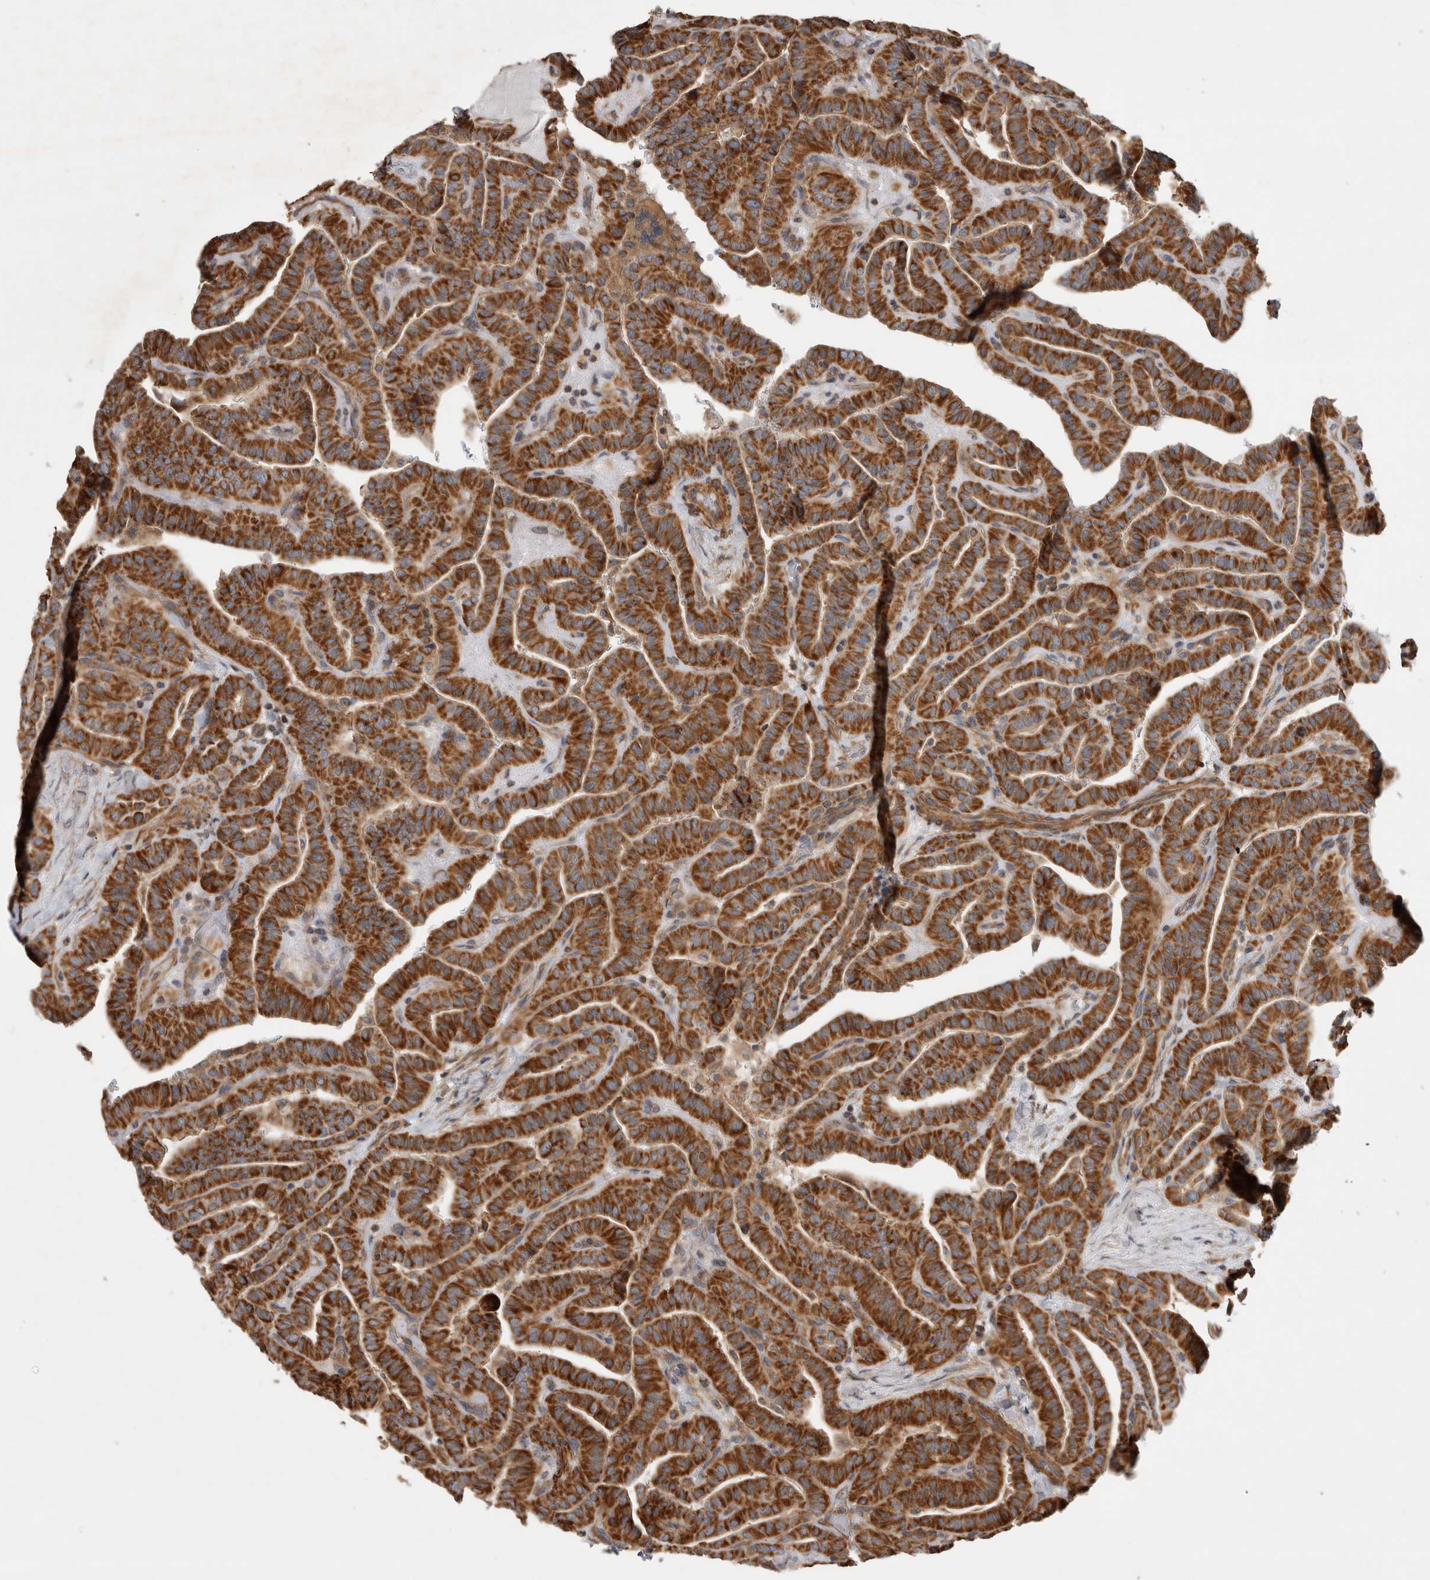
{"staining": {"intensity": "strong", "quantity": ">75%", "location": "cytoplasmic/membranous"}, "tissue": "thyroid cancer", "cell_type": "Tumor cells", "image_type": "cancer", "snomed": [{"axis": "morphology", "description": "Papillary adenocarcinoma, NOS"}, {"axis": "topography", "description": "Thyroid gland"}], "caption": "Immunohistochemical staining of human thyroid papillary adenocarcinoma reveals high levels of strong cytoplasmic/membranous protein expression in approximately >75% of tumor cells. (DAB (3,3'-diaminobenzidine) IHC, brown staining for protein, blue staining for nuclei).", "gene": "SFXN2", "patient": {"sex": "male", "age": 77}}